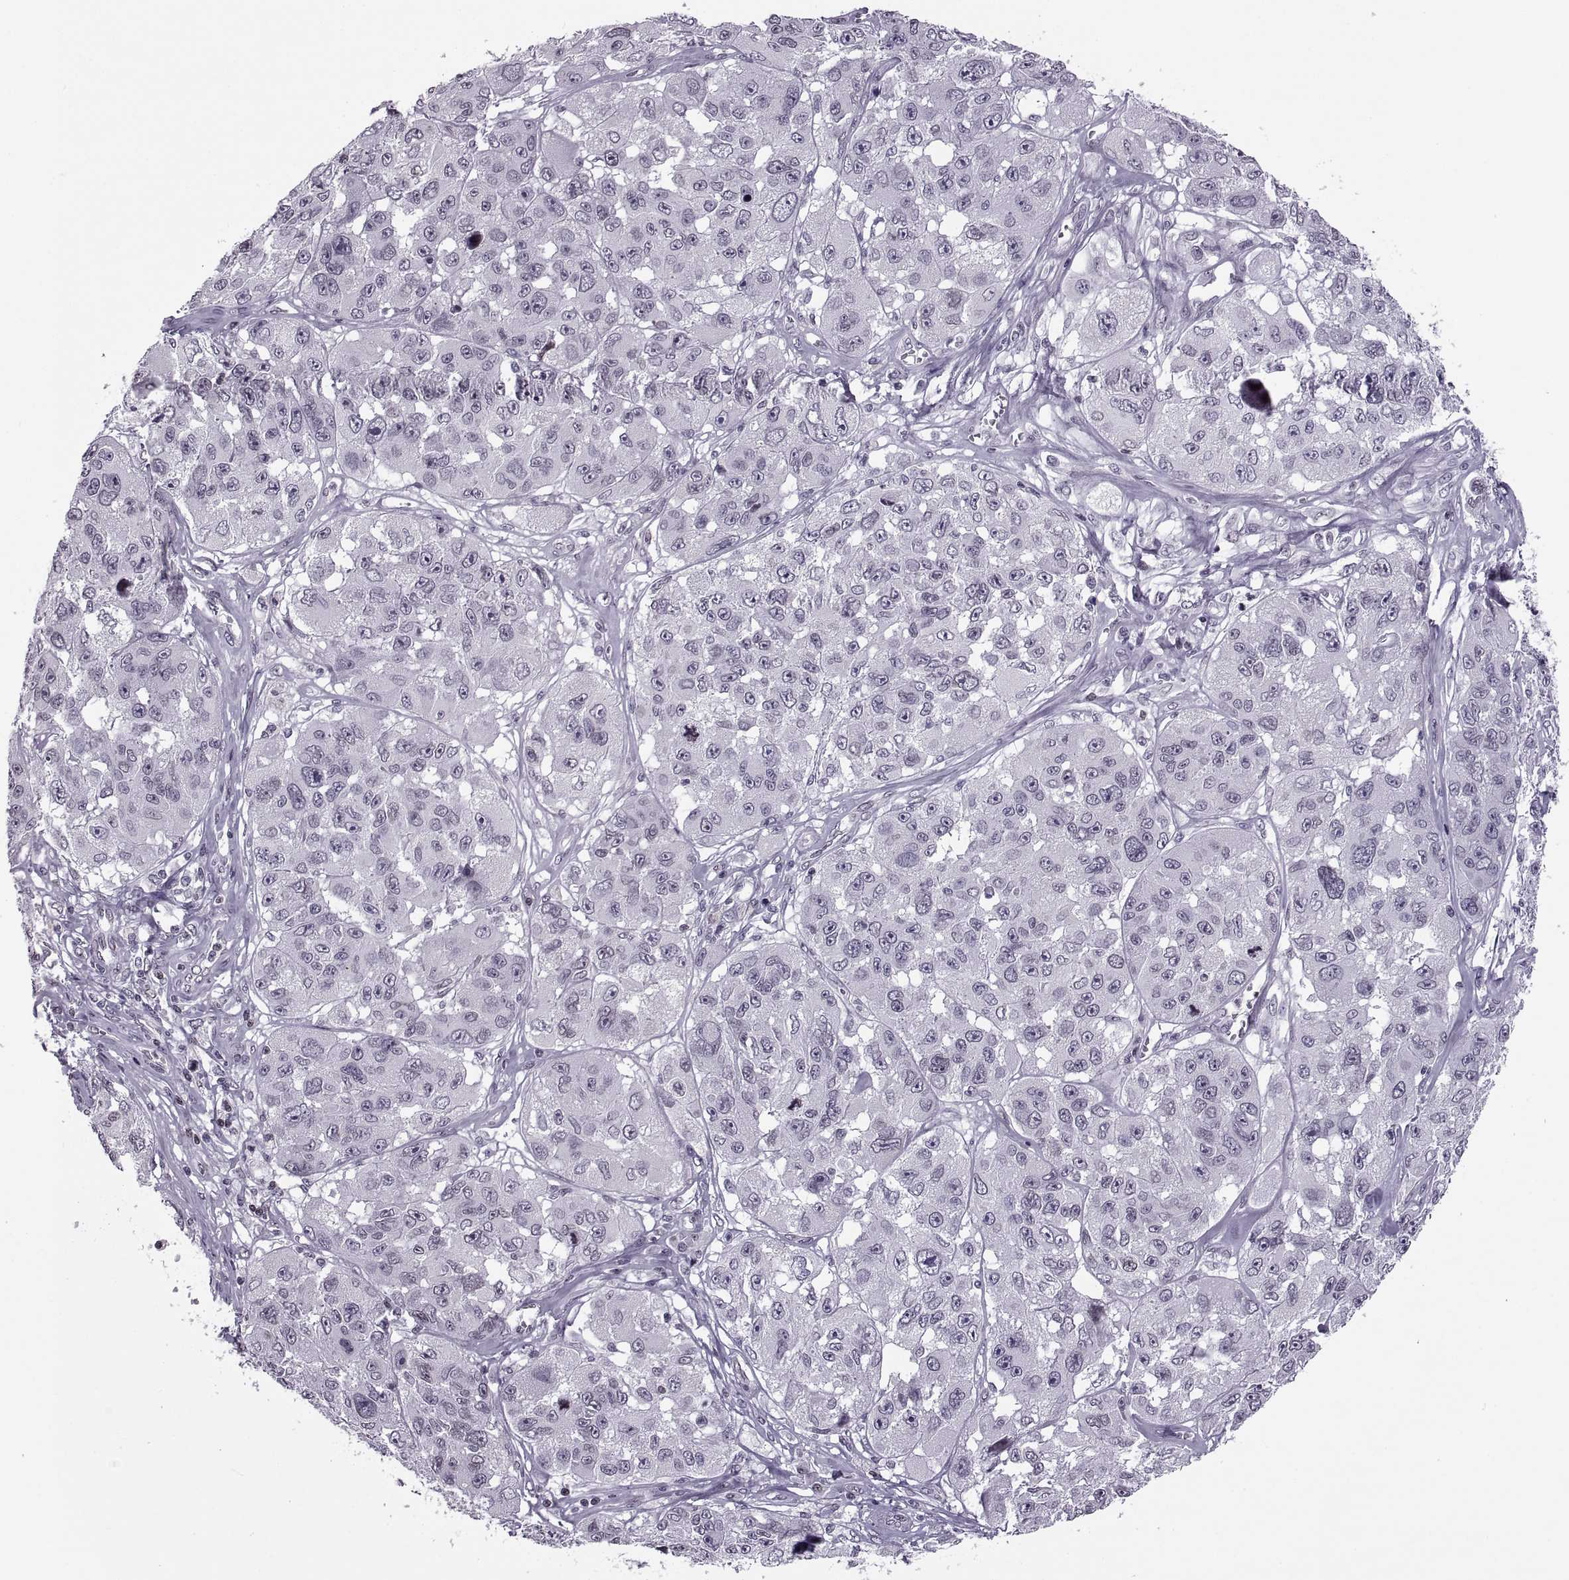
{"staining": {"intensity": "negative", "quantity": "none", "location": "none"}, "tissue": "melanoma", "cell_type": "Tumor cells", "image_type": "cancer", "snomed": [{"axis": "morphology", "description": "Malignant melanoma, NOS"}, {"axis": "topography", "description": "Skin"}], "caption": "IHC photomicrograph of malignant melanoma stained for a protein (brown), which demonstrates no expression in tumor cells. Brightfield microscopy of IHC stained with DAB (brown) and hematoxylin (blue), captured at high magnification.", "gene": "H1-8", "patient": {"sex": "female", "age": 66}}